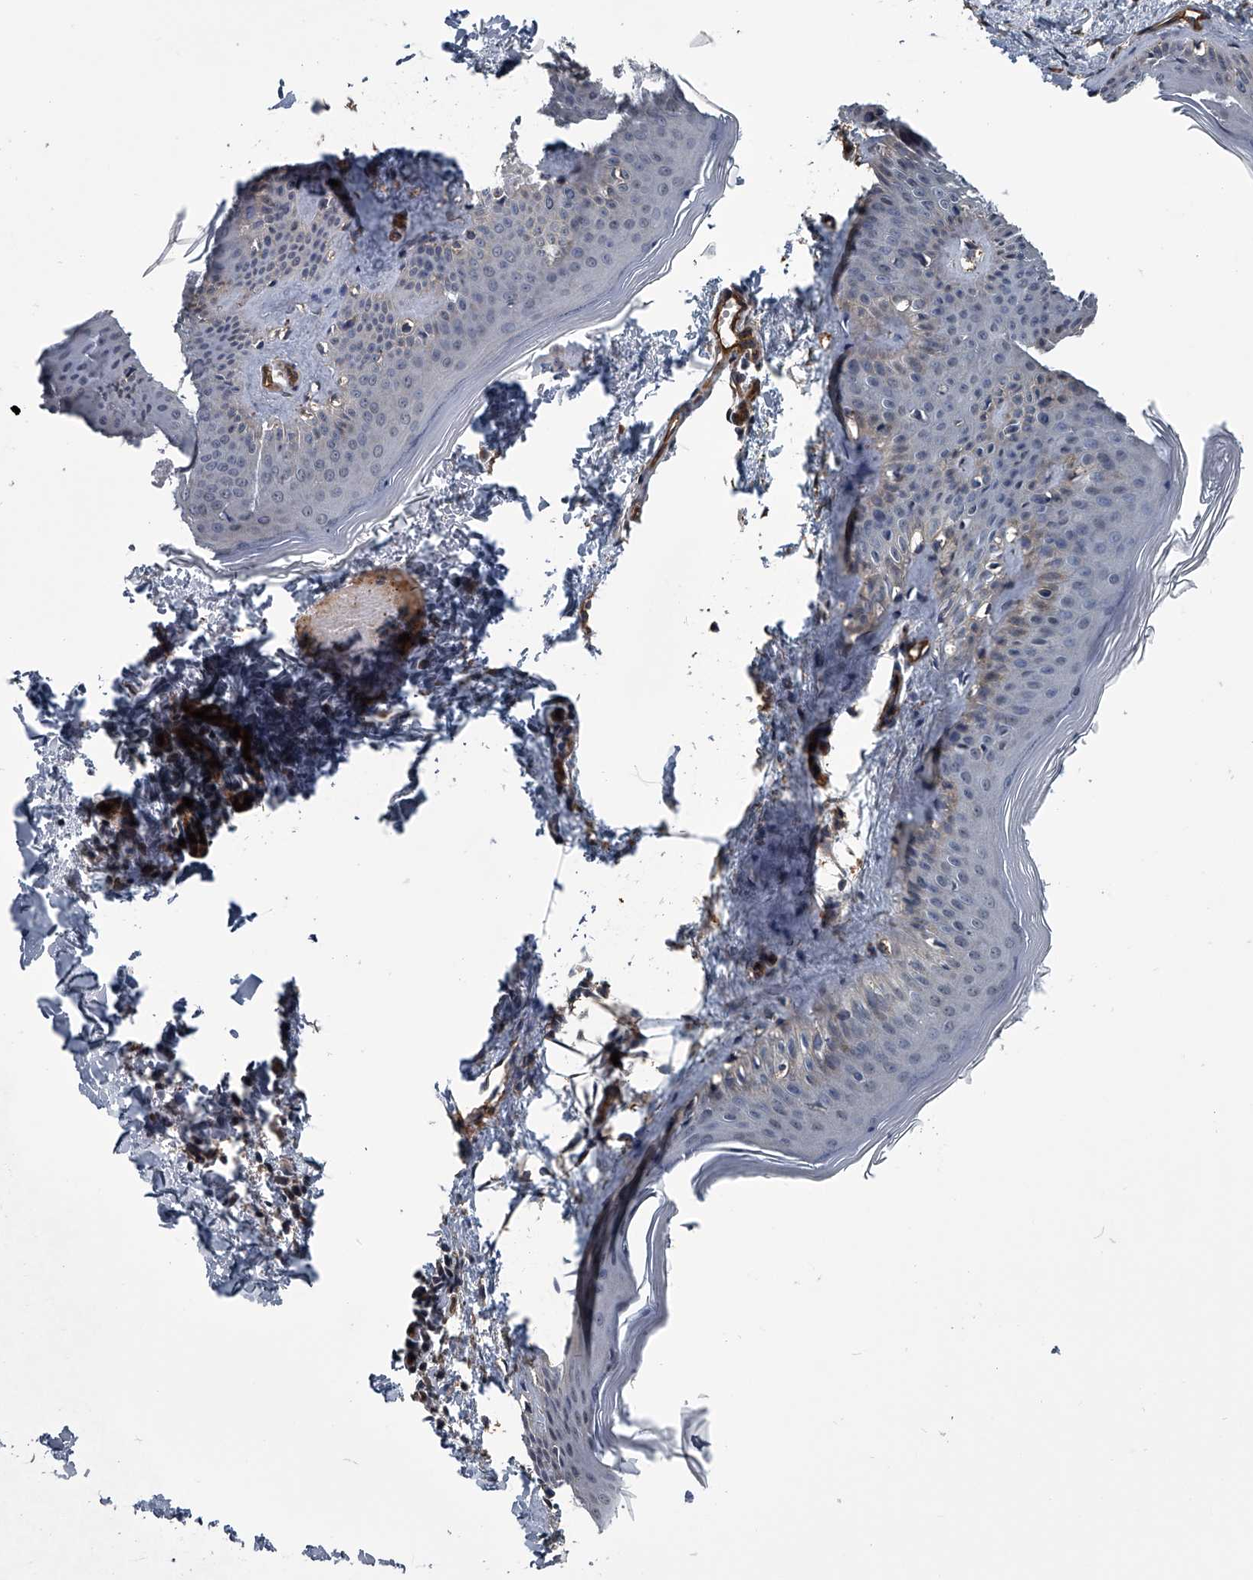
{"staining": {"intensity": "strong", "quantity": ">75%", "location": "cytoplasmic/membranous"}, "tissue": "skin", "cell_type": "Fibroblasts", "image_type": "normal", "snomed": [{"axis": "morphology", "description": "Normal tissue, NOS"}, {"axis": "topography", "description": "Skin"}], "caption": "A micrograph of human skin stained for a protein reveals strong cytoplasmic/membranous brown staining in fibroblasts.", "gene": "LDLRAD2", "patient": {"sex": "female", "age": 27}}